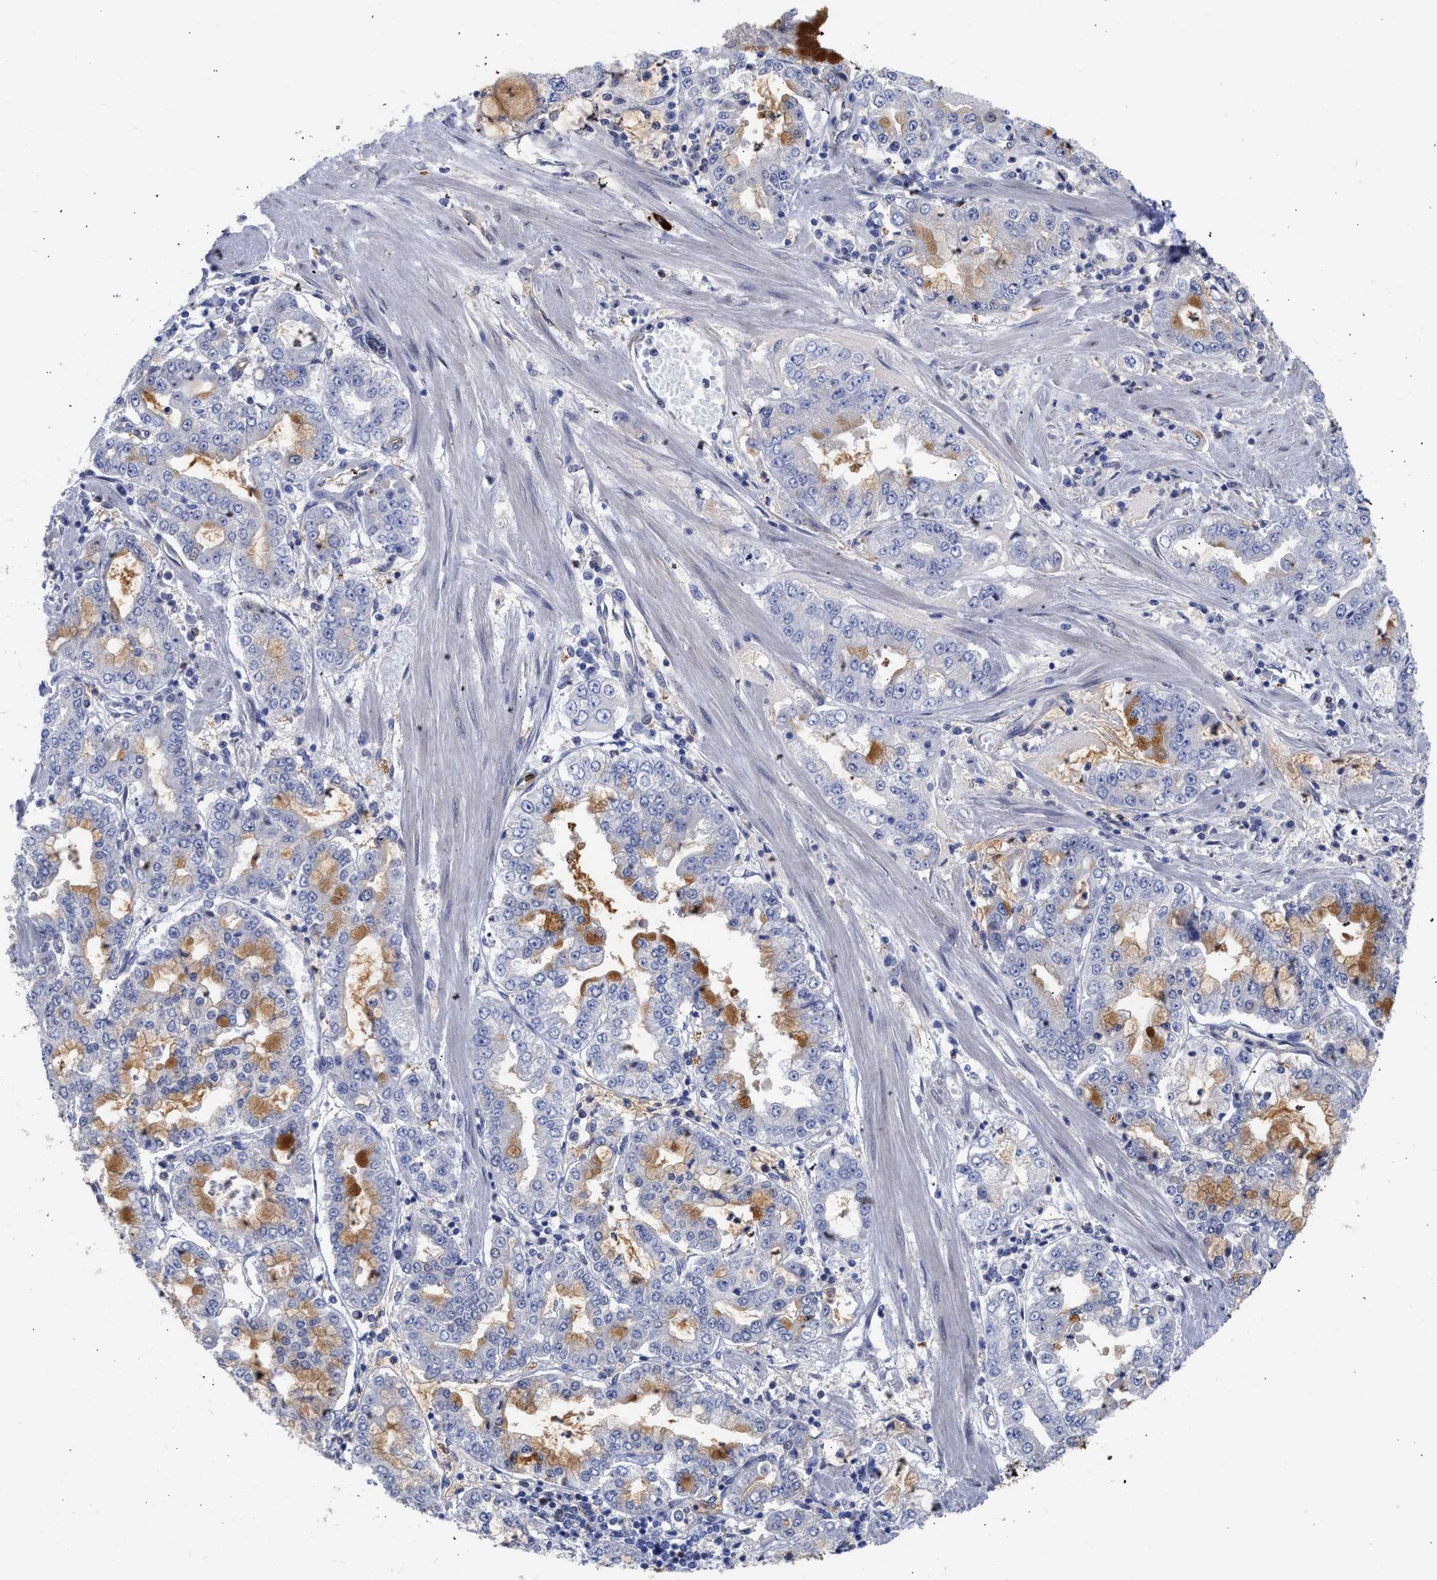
{"staining": {"intensity": "moderate", "quantity": "<25%", "location": "cytoplasmic/membranous"}, "tissue": "stomach cancer", "cell_type": "Tumor cells", "image_type": "cancer", "snomed": [{"axis": "morphology", "description": "Adenocarcinoma, NOS"}, {"axis": "topography", "description": "Stomach"}], "caption": "Tumor cells display moderate cytoplasmic/membranous expression in about <25% of cells in adenocarcinoma (stomach).", "gene": "THRA", "patient": {"sex": "male", "age": 76}}